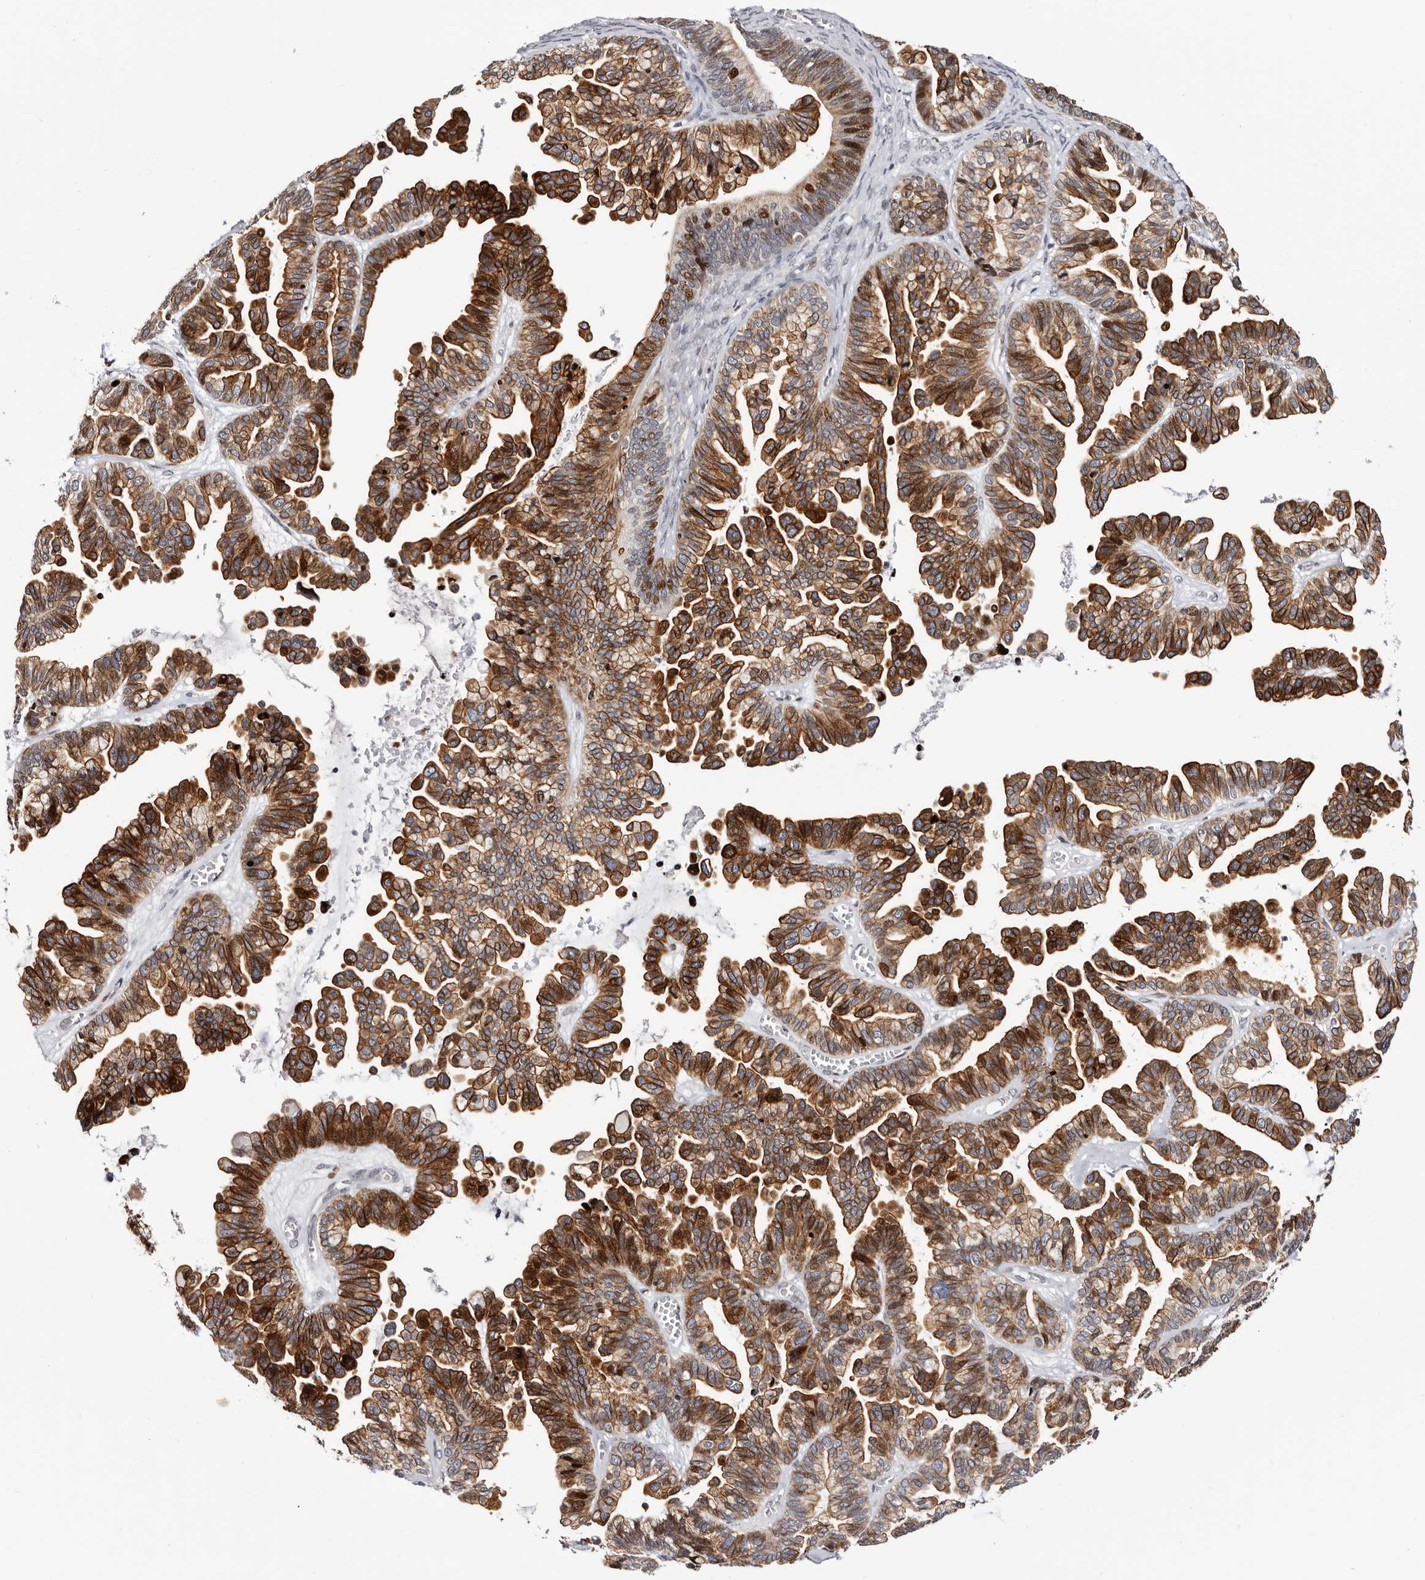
{"staining": {"intensity": "moderate", "quantity": ">75%", "location": "cytoplasmic/membranous,nuclear"}, "tissue": "ovarian cancer", "cell_type": "Tumor cells", "image_type": "cancer", "snomed": [{"axis": "morphology", "description": "Cystadenocarcinoma, serous, NOS"}, {"axis": "topography", "description": "Ovary"}], "caption": "Serous cystadenocarcinoma (ovarian) stained for a protein demonstrates moderate cytoplasmic/membranous and nuclear positivity in tumor cells.", "gene": "NUP153", "patient": {"sex": "female", "age": 56}}